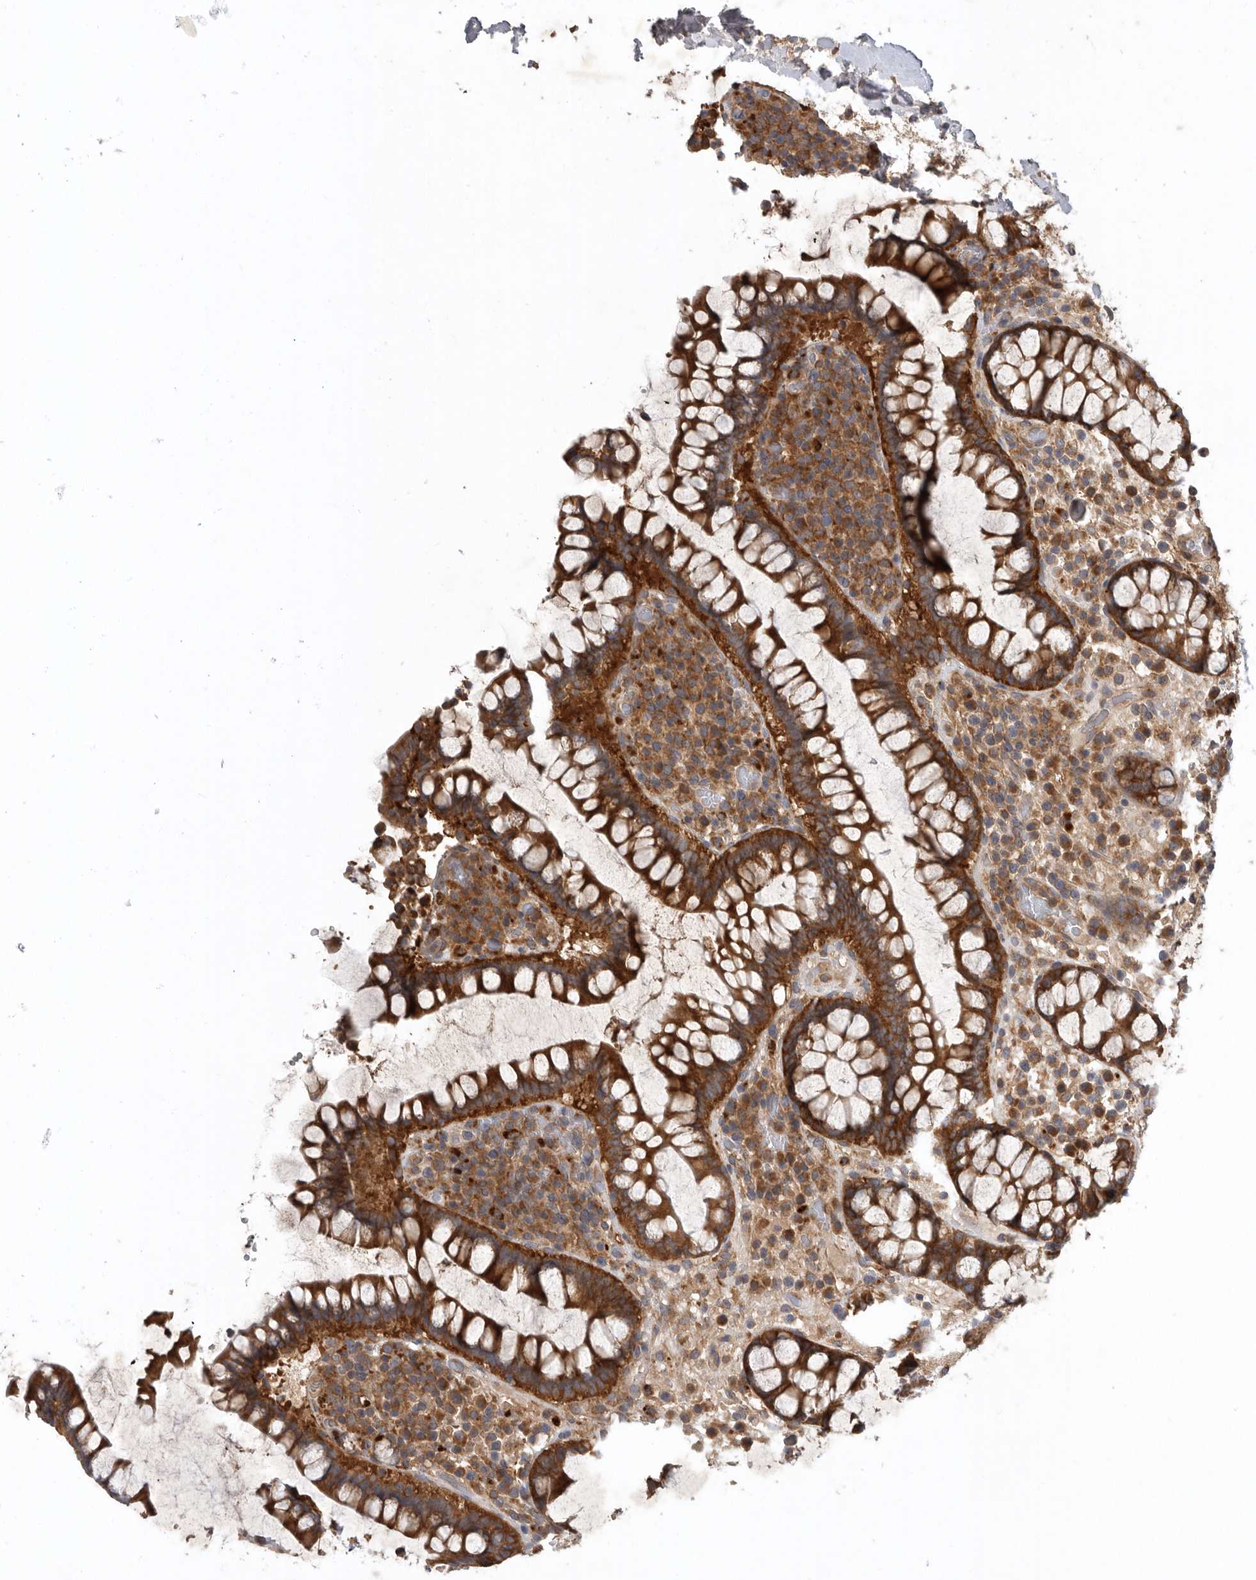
{"staining": {"intensity": "moderate", "quantity": ">75%", "location": "cytoplasmic/membranous"}, "tissue": "colon", "cell_type": "Endothelial cells", "image_type": "normal", "snomed": [{"axis": "morphology", "description": "Normal tissue, NOS"}, {"axis": "topography", "description": "Colon"}], "caption": "Protein expression analysis of benign colon displays moderate cytoplasmic/membranous expression in approximately >75% of endothelial cells.", "gene": "C1orf109", "patient": {"sex": "female", "age": 79}}